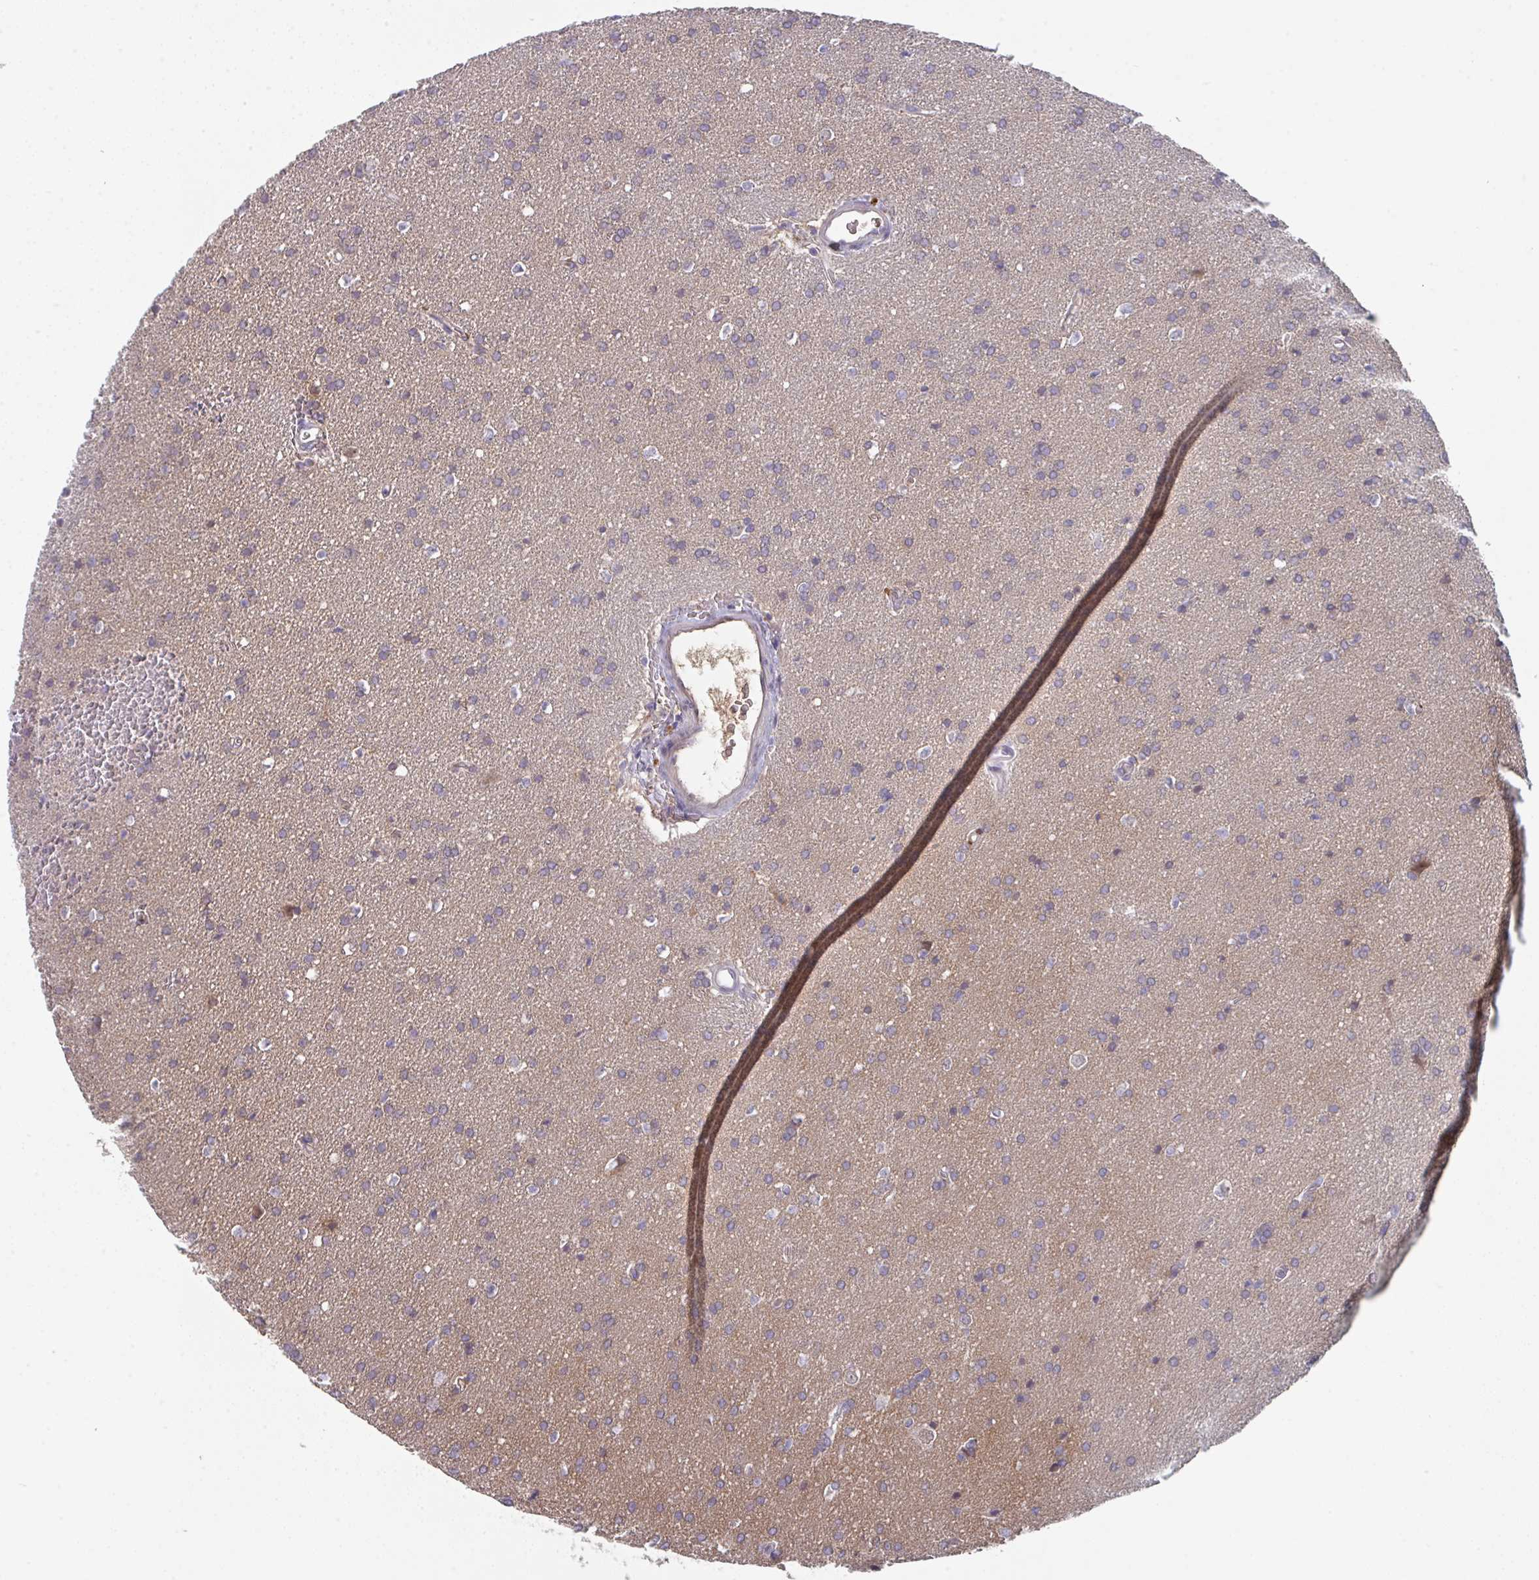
{"staining": {"intensity": "negative", "quantity": "none", "location": "none"}, "tissue": "glioma", "cell_type": "Tumor cells", "image_type": "cancer", "snomed": [{"axis": "morphology", "description": "Glioma, malignant, Low grade"}, {"axis": "topography", "description": "Brain"}], "caption": "Human glioma stained for a protein using immunohistochemistry demonstrates no staining in tumor cells.", "gene": "HGFAC", "patient": {"sex": "female", "age": 34}}